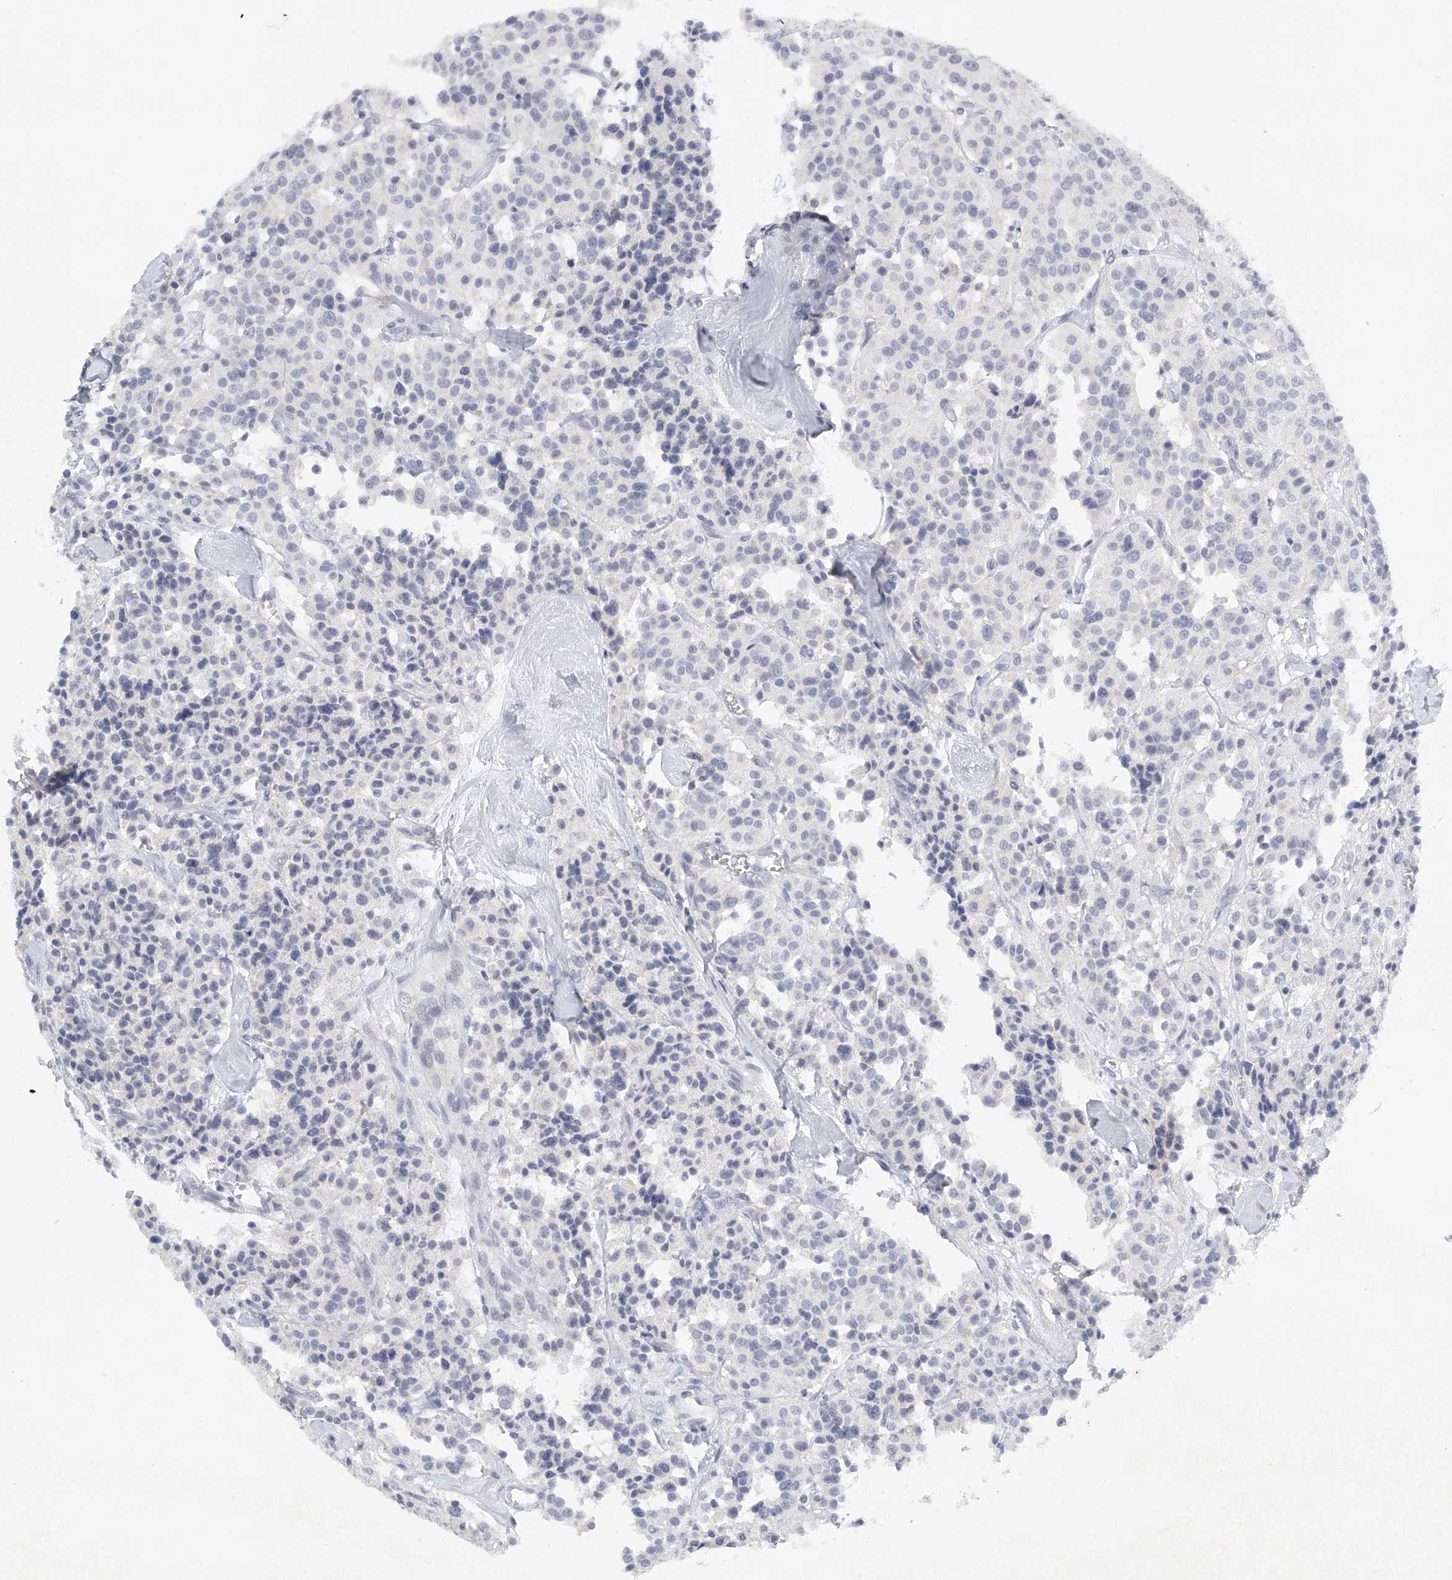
{"staining": {"intensity": "negative", "quantity": "none", "location": "none"}, "tissue": "carcinoid", "cell_type": "Tumor cells", "image_type": "cancer", "snomed": [{"axis": "morphology", "description": "Carcinoid, malignant, NOS"}, {"axis": "topography", "description": "Lung"}], "caption": "Tumor cells are negative for brown protein staining in carcinoid.", "gene": "FAT2", "patient": {"sex": "male", "age": 30}}